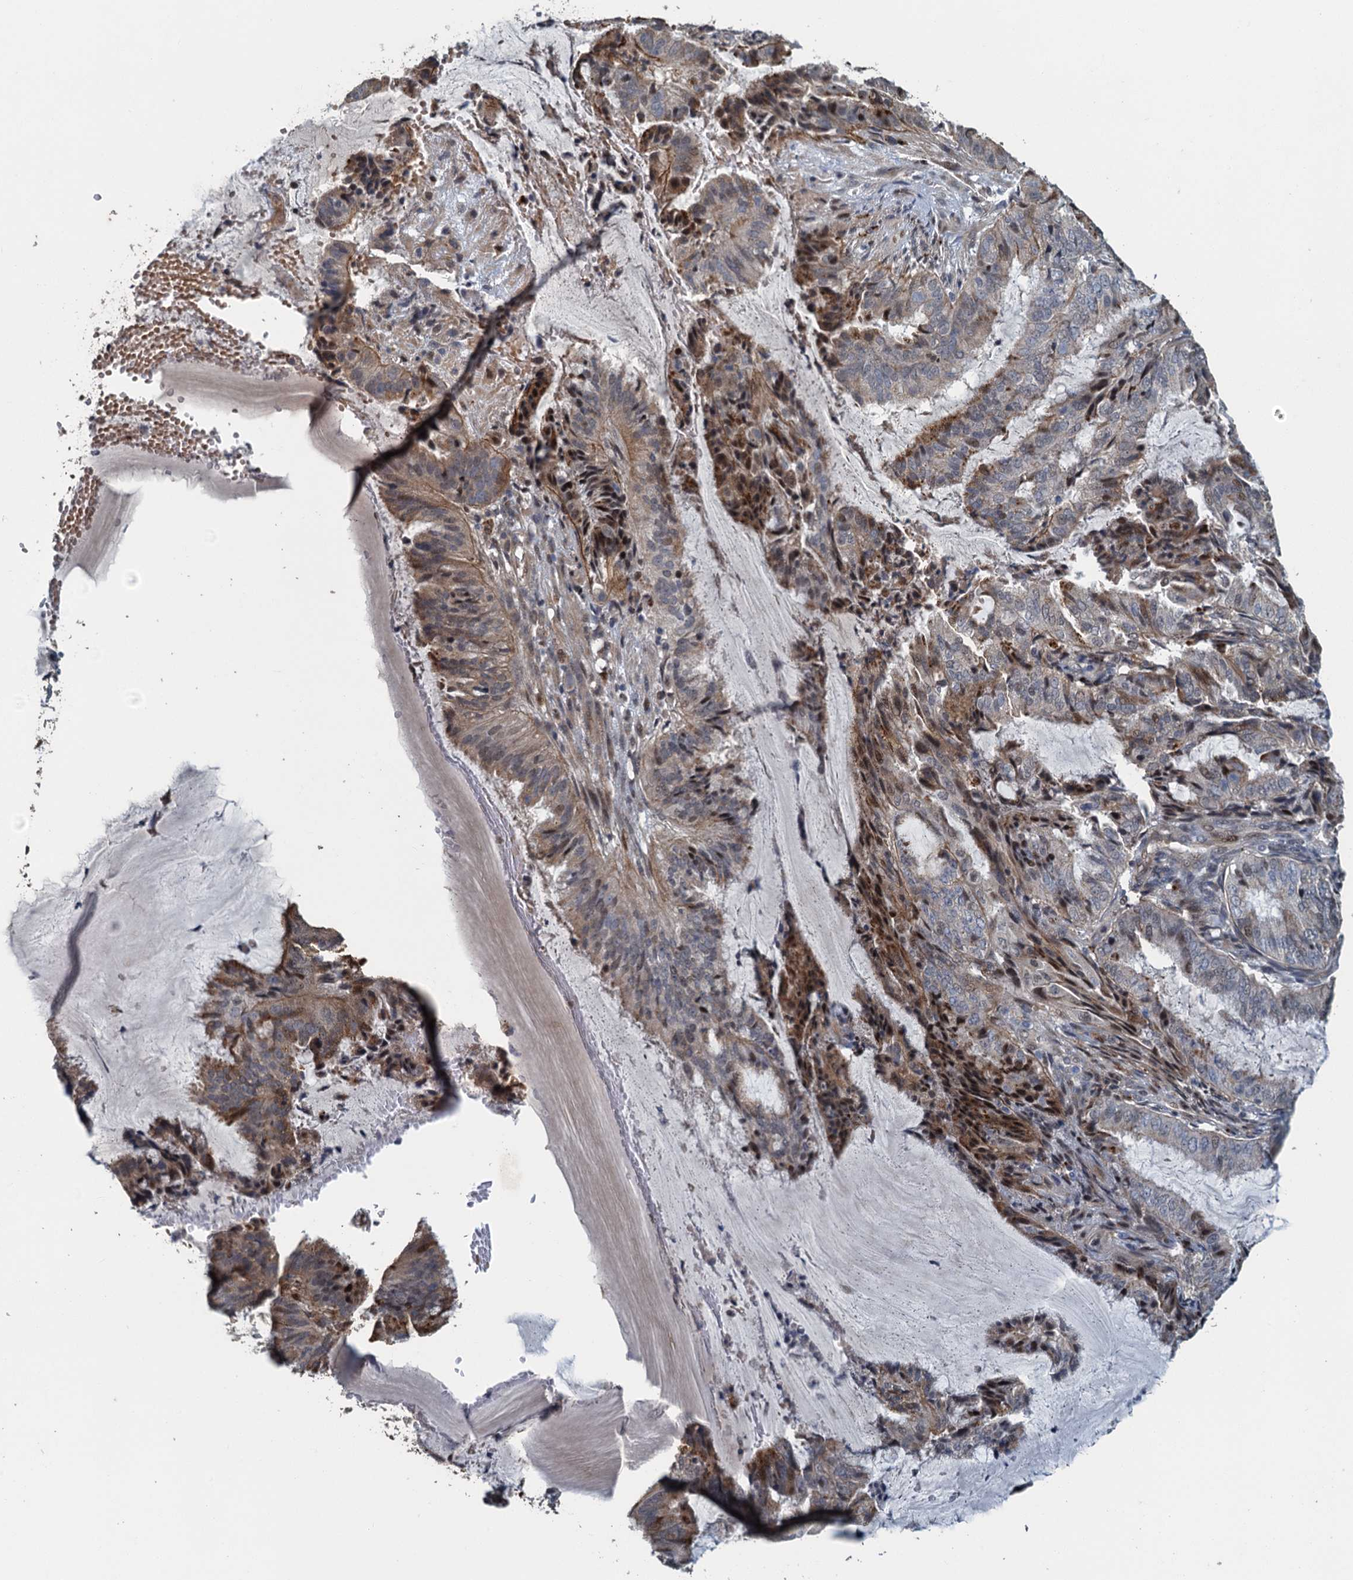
{"staining": {"intensity": "moderate", "quantity": "<25%", "location": "cytoplasmic/membranous"}, "tissue": "endometrial cancer", "cell_type": "Tumor cells", "image_type": "cancer", "snomed": [{"axis": "morphology", "description": "Adenocarcinoma, NOS"}, {"axis": "topography", "description": "Endometrium"}], "caption": "Endometrial adenocarcinoma stained with a brown dye exhibits moderate cytoplasmic/membranous positive expression in about <25% of tumor cells.", "gene": "AGRN", "patient": {"sex": "female", "age": 51}}